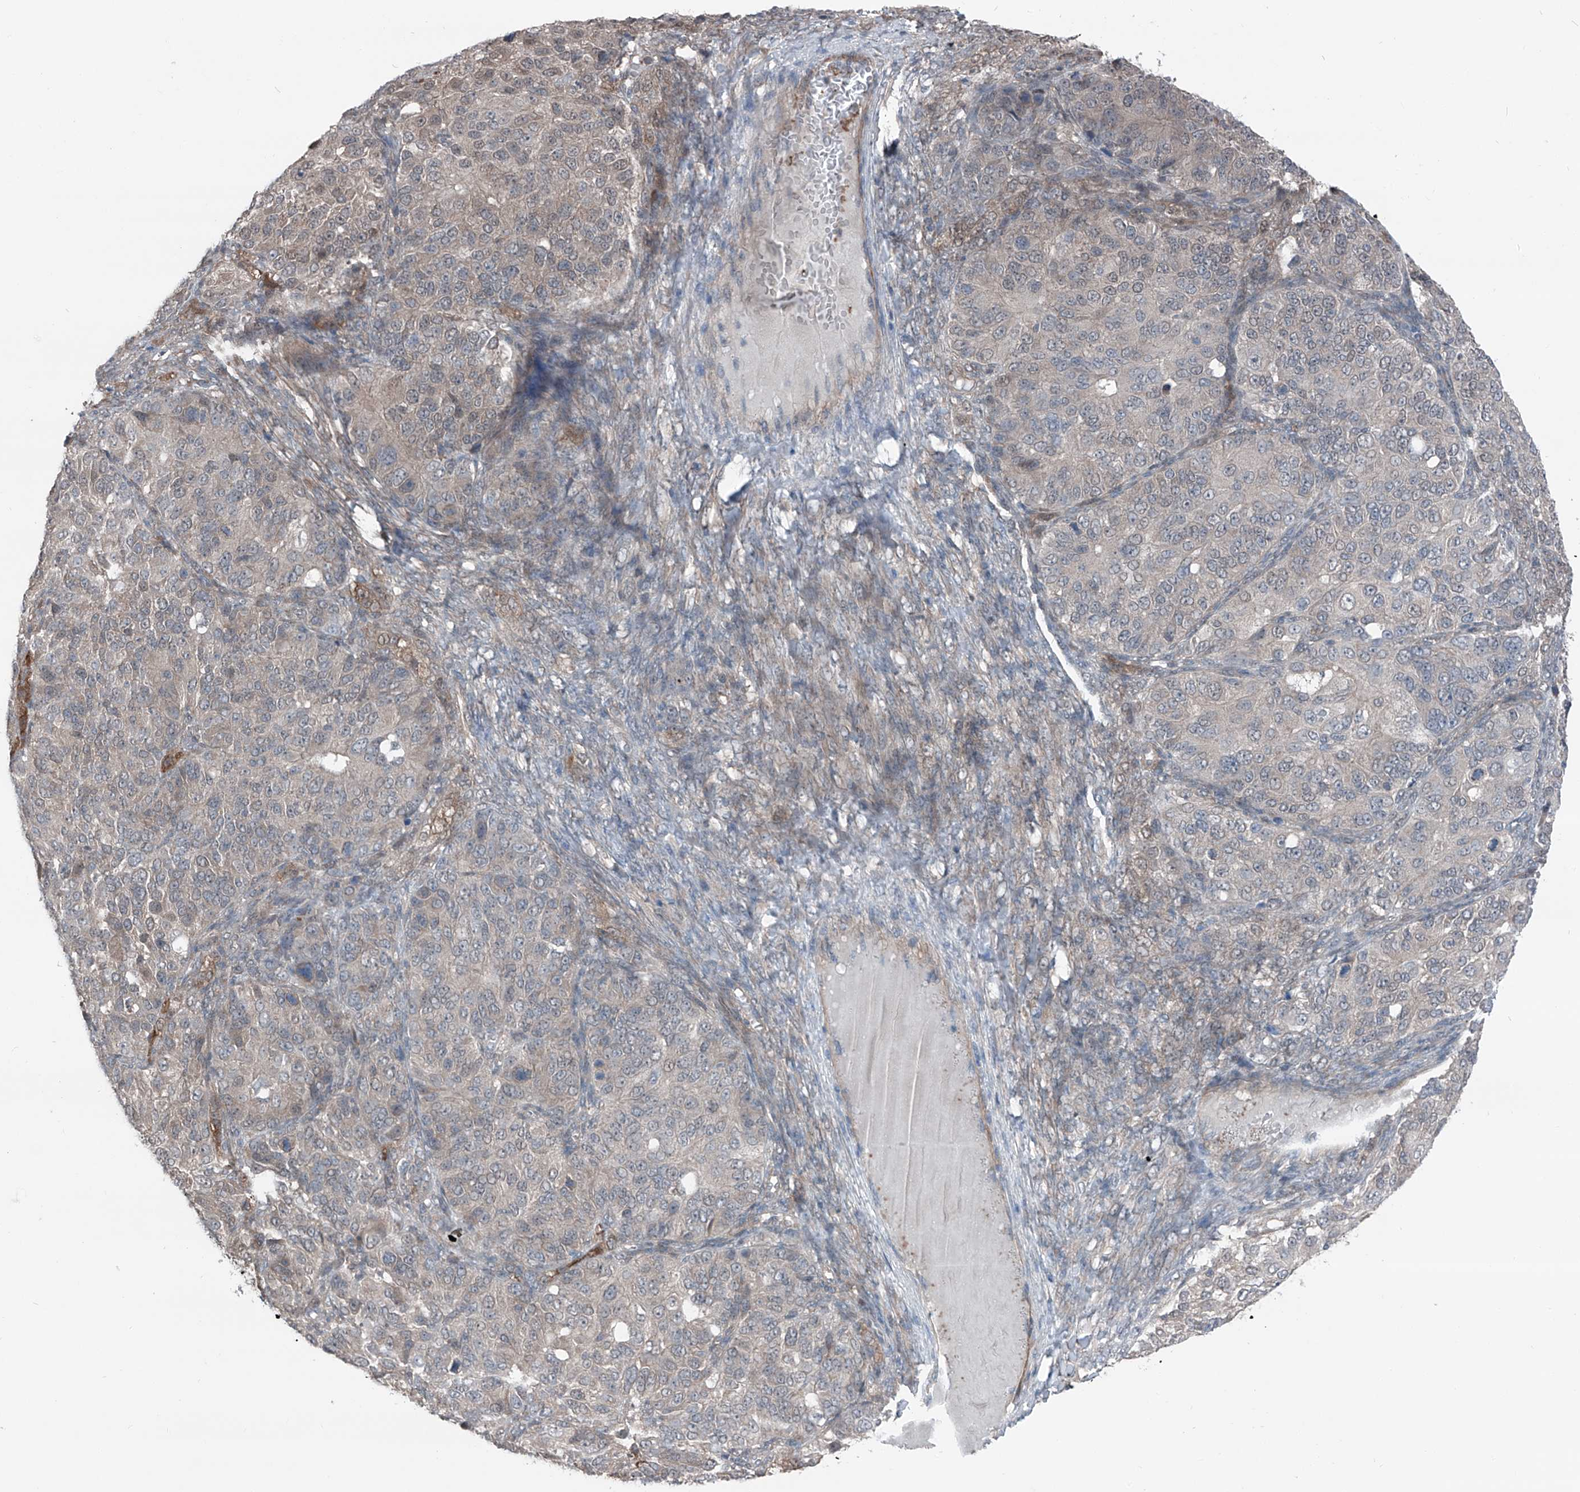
{"staining": {"intensity": "negative", "quantity": "none", "location": "none"}, "tissue": "ovarian cancer", "cell_type": "Tumor cells", "image_type": "cancer", "snomed": [{"axis": "morphology", "description": "Carcinoma, endometroid"}, {"axis": "topography", "description": "Ovary"}], "caption": "Immunohistochemical staining of endometroid carcinoma (ovarian) displays no significant staining in tumor cells.", "gene": "HSPB11", "patient": {"sex": "female", "age": 51}}